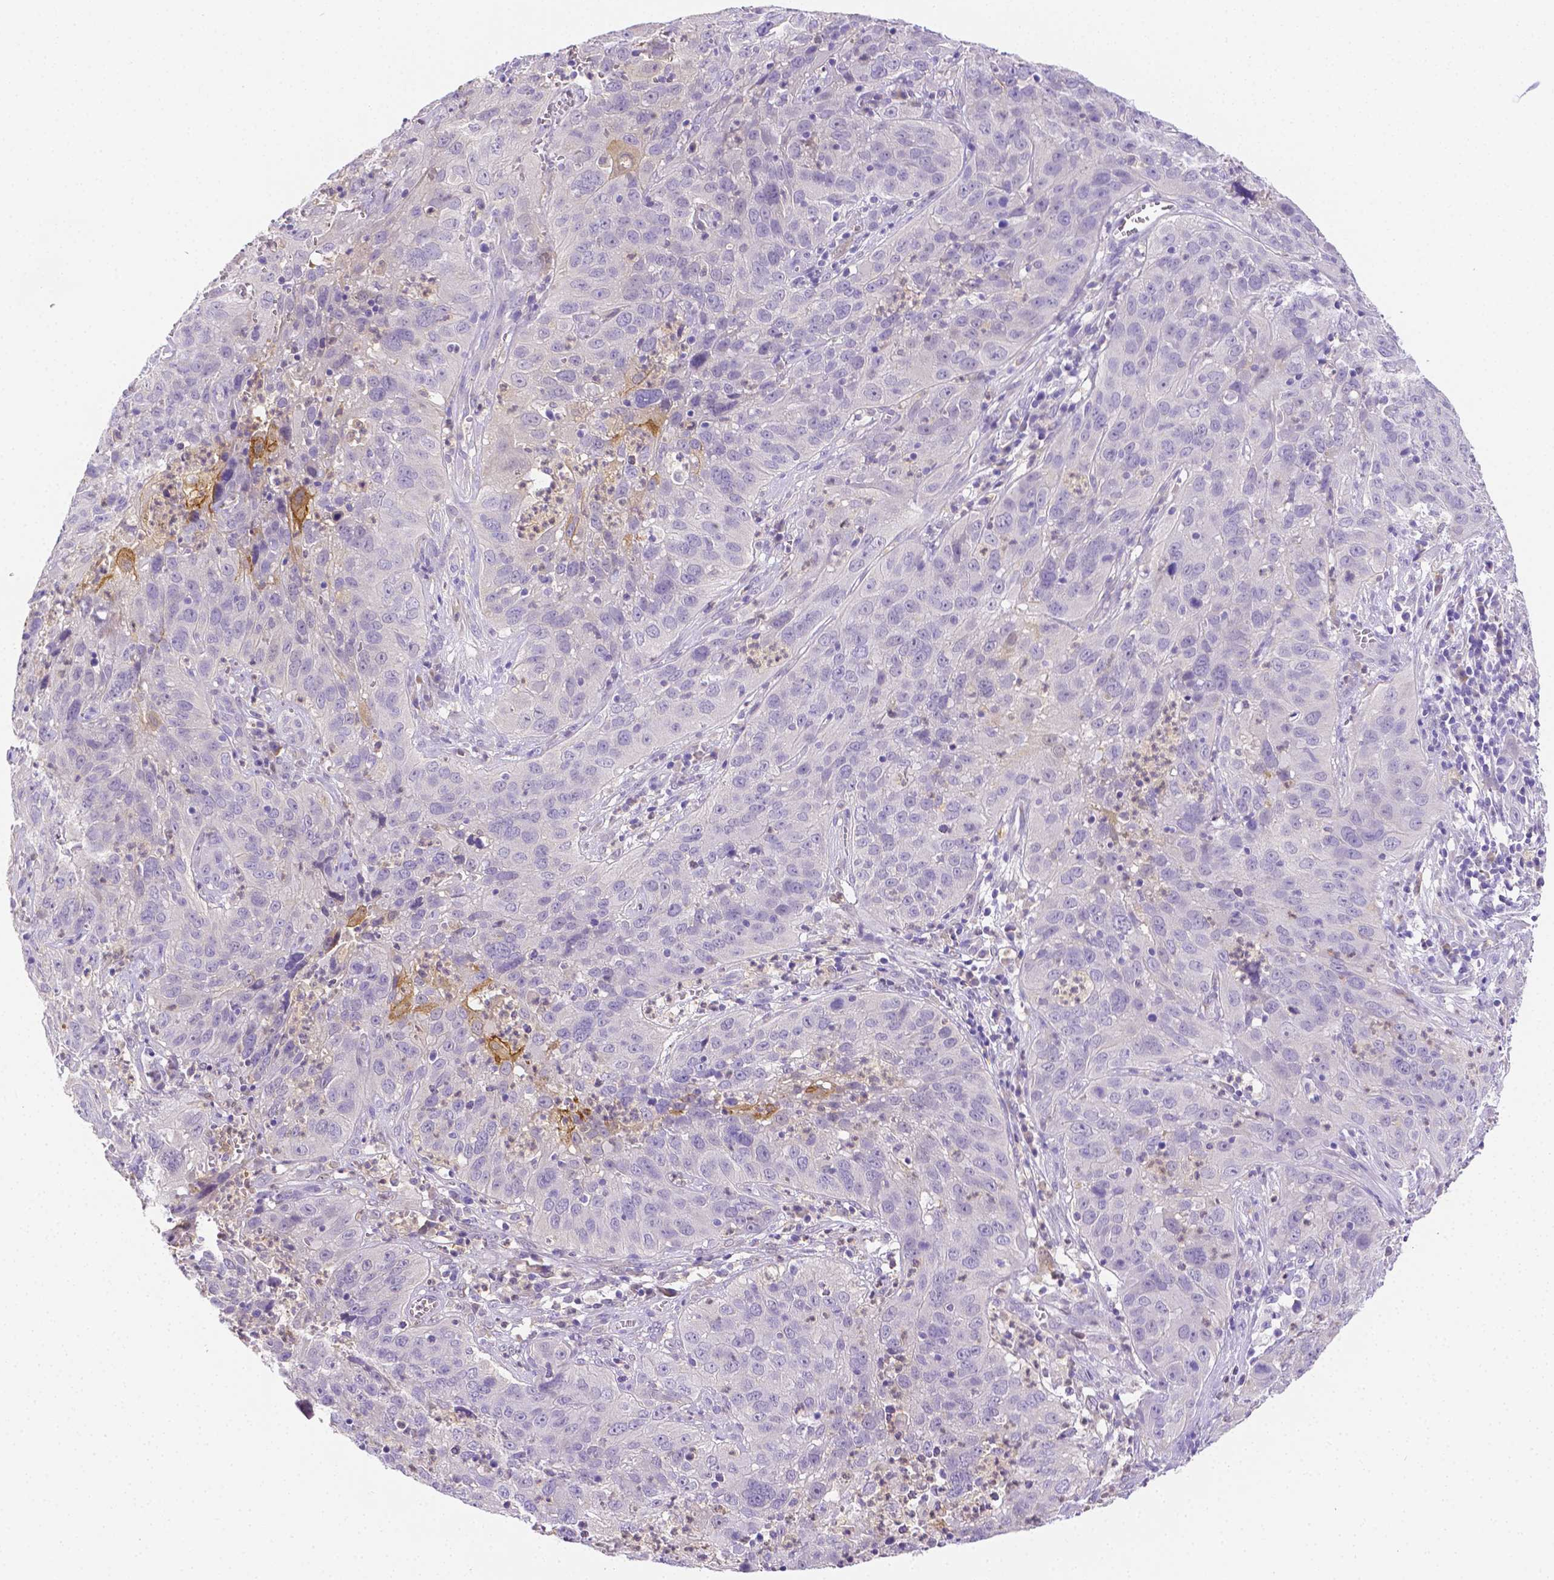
{"staining": {"intensity": "moderate", "quantity": "<25%", "location": "cytoplasmic/membranous"}, "tissue": "cervical cancer", "cell_type": "Tumor cells", "image_type": "cancer", "snomed": [{"axis": "morphology", "description": "Squamous cell carcinoma, NOS"}, {"axis": "topography", "description": "Cervix"}], "caption": "Cervical cancer (squamous cell carcinoma) stained for a protein (brown) exhibits moderate cytoplasmic/membranous positive positivity in about <25% of tumor cells.", "gene": "NXPH2", "patient": {"sex": "female", "age": 32}}